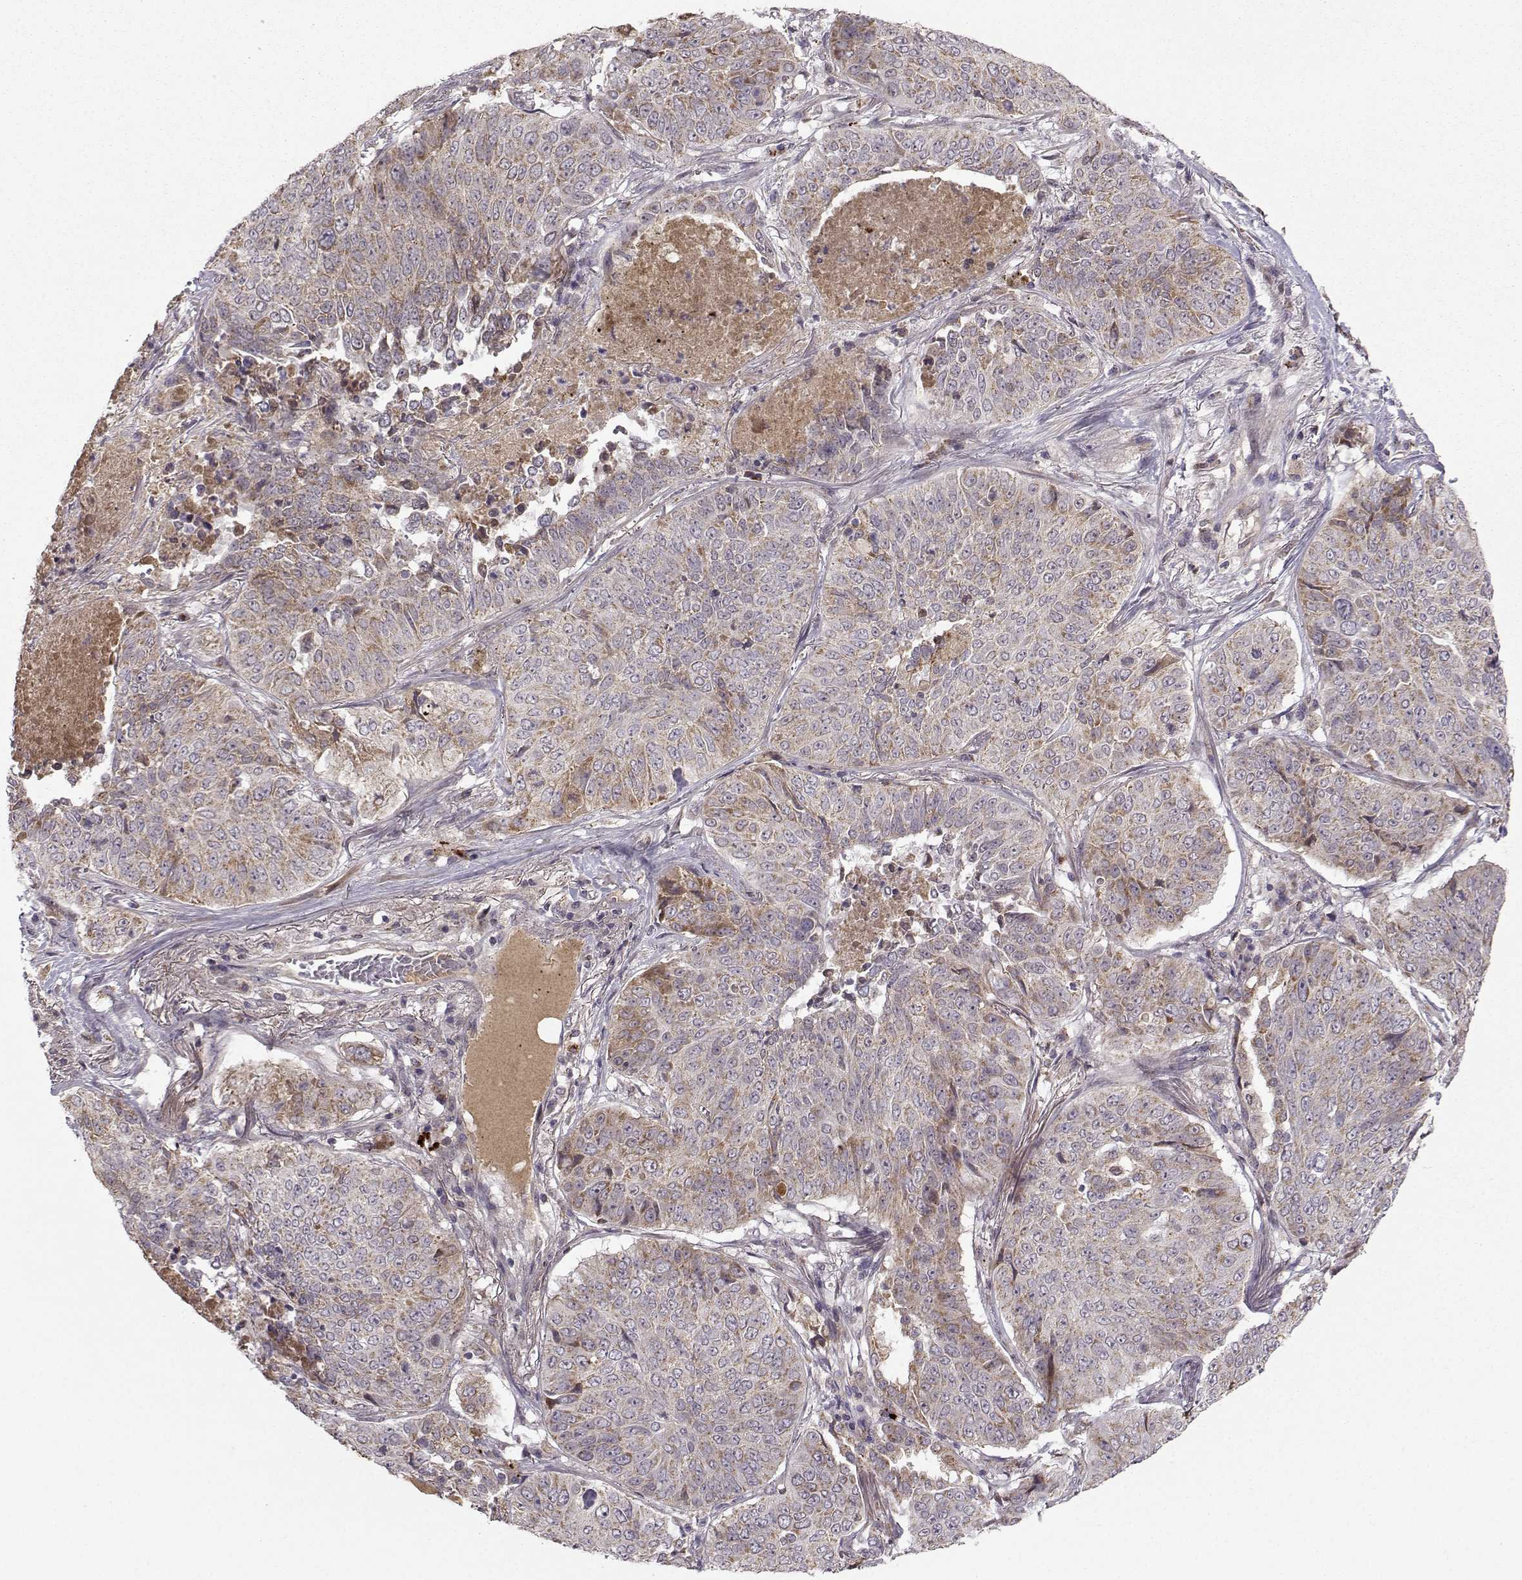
{"staining": {"intensity": "moderate", "quantity": "25%-75%", "location": "cytoplasmic/membranous"}, "tissue": "lung cancer", "cell_type": "Tumor cells", "image_type": "cancer", "snomed": [{"axis": "morphology", "description": "Normal tissue, NOS"}, {"axis": "morphology", "description": "Squamous cell carcinoma, NOS"}, {"axis": "topography", "description": "Bronchus"}, {"axis": "topography", "description": "Lung"}], "caption": "Immunohistochemistry (IHC) histopathology image of neoplastic tissue: human squamous cell carcinoma (lung) stained using immunohistochemistry reveals medium levels of moderate protein expression localized specifically in the cytoplasmic/membranous of tumor cells, appearing as a cytoplasmic/membranous brown color.", "gene": "NECAB3", "patient": {"sex": "male", "age": 64}}